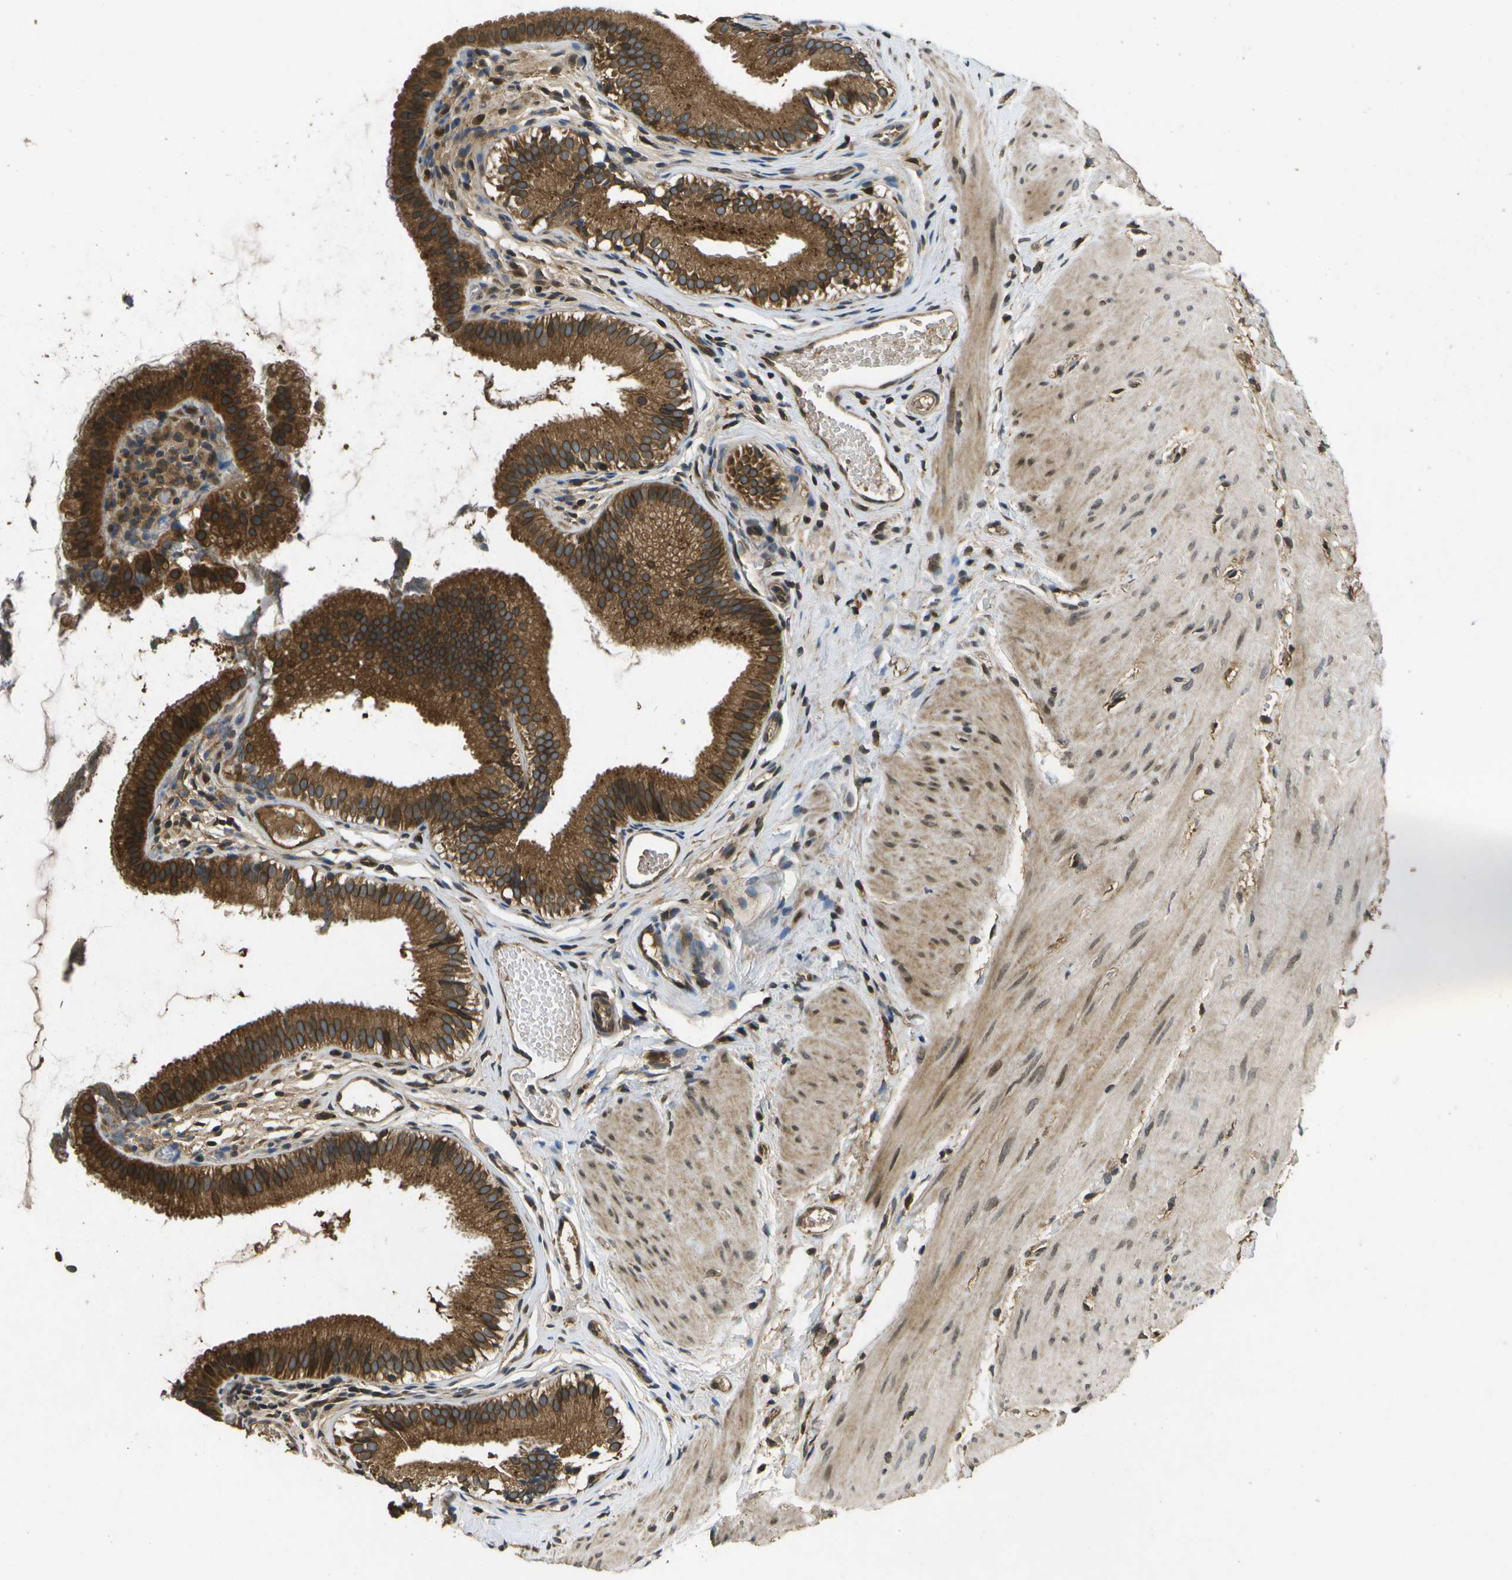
{"staining": {"intensity": "strong", "quantity": ">75%", "location": "cytoplasmic/membranous"}, "tissue": "gallbladder", "cell_type": "Glandular cells", "image_type": "normal", "snomed": [{"axis": "morphology", "description": "Normal tissue, NOS"}, {"axis": "topography", "description": "Gallbladder"}], "caption": "Brown immunohistochemical staining in benign human gallbladder reveals strong cytoplasmic/membranous staining in about >75% of glandular cells.", "gene": "HFE", "patient": {"sex": "female", "age": 26}}